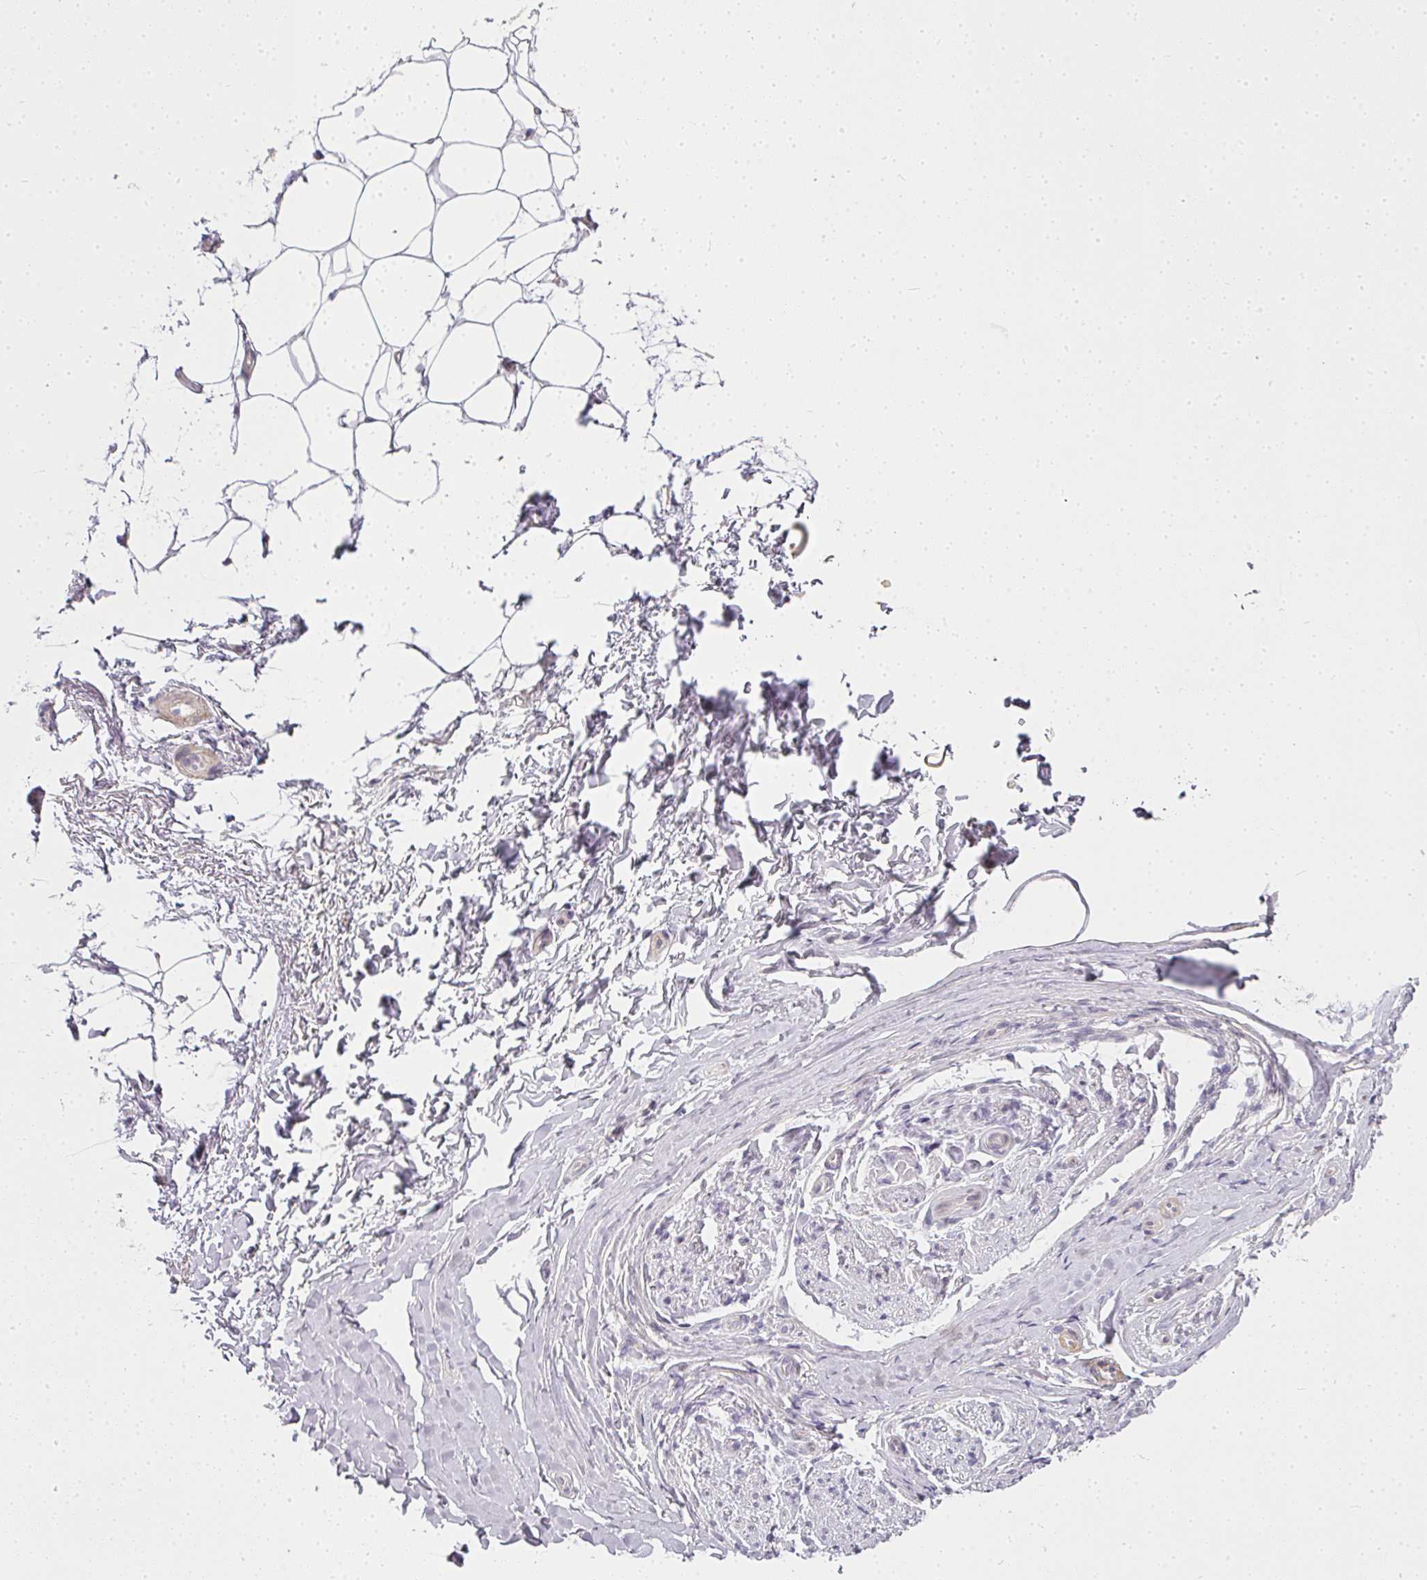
{"staining": {"intensity": "negative", "quantity": "none", "location": "none"}, "tissue": "adipose tissue", "cell_type": "Adipocytes", "image_type": "normal", "snomed": [{"axis": "morphology", "description": "Normal tissue, NOS"}, {"axis": "topography", "description": "Peripheral nerve tissue"}], "caption": "DAB (3,3'-diaminobenzidine) immunohistochemical staining of normal adipose tissue exhibits no significant staining in adipocytes.", "gene": "MED19", "patient": {"sex": "female", "age": 61}}